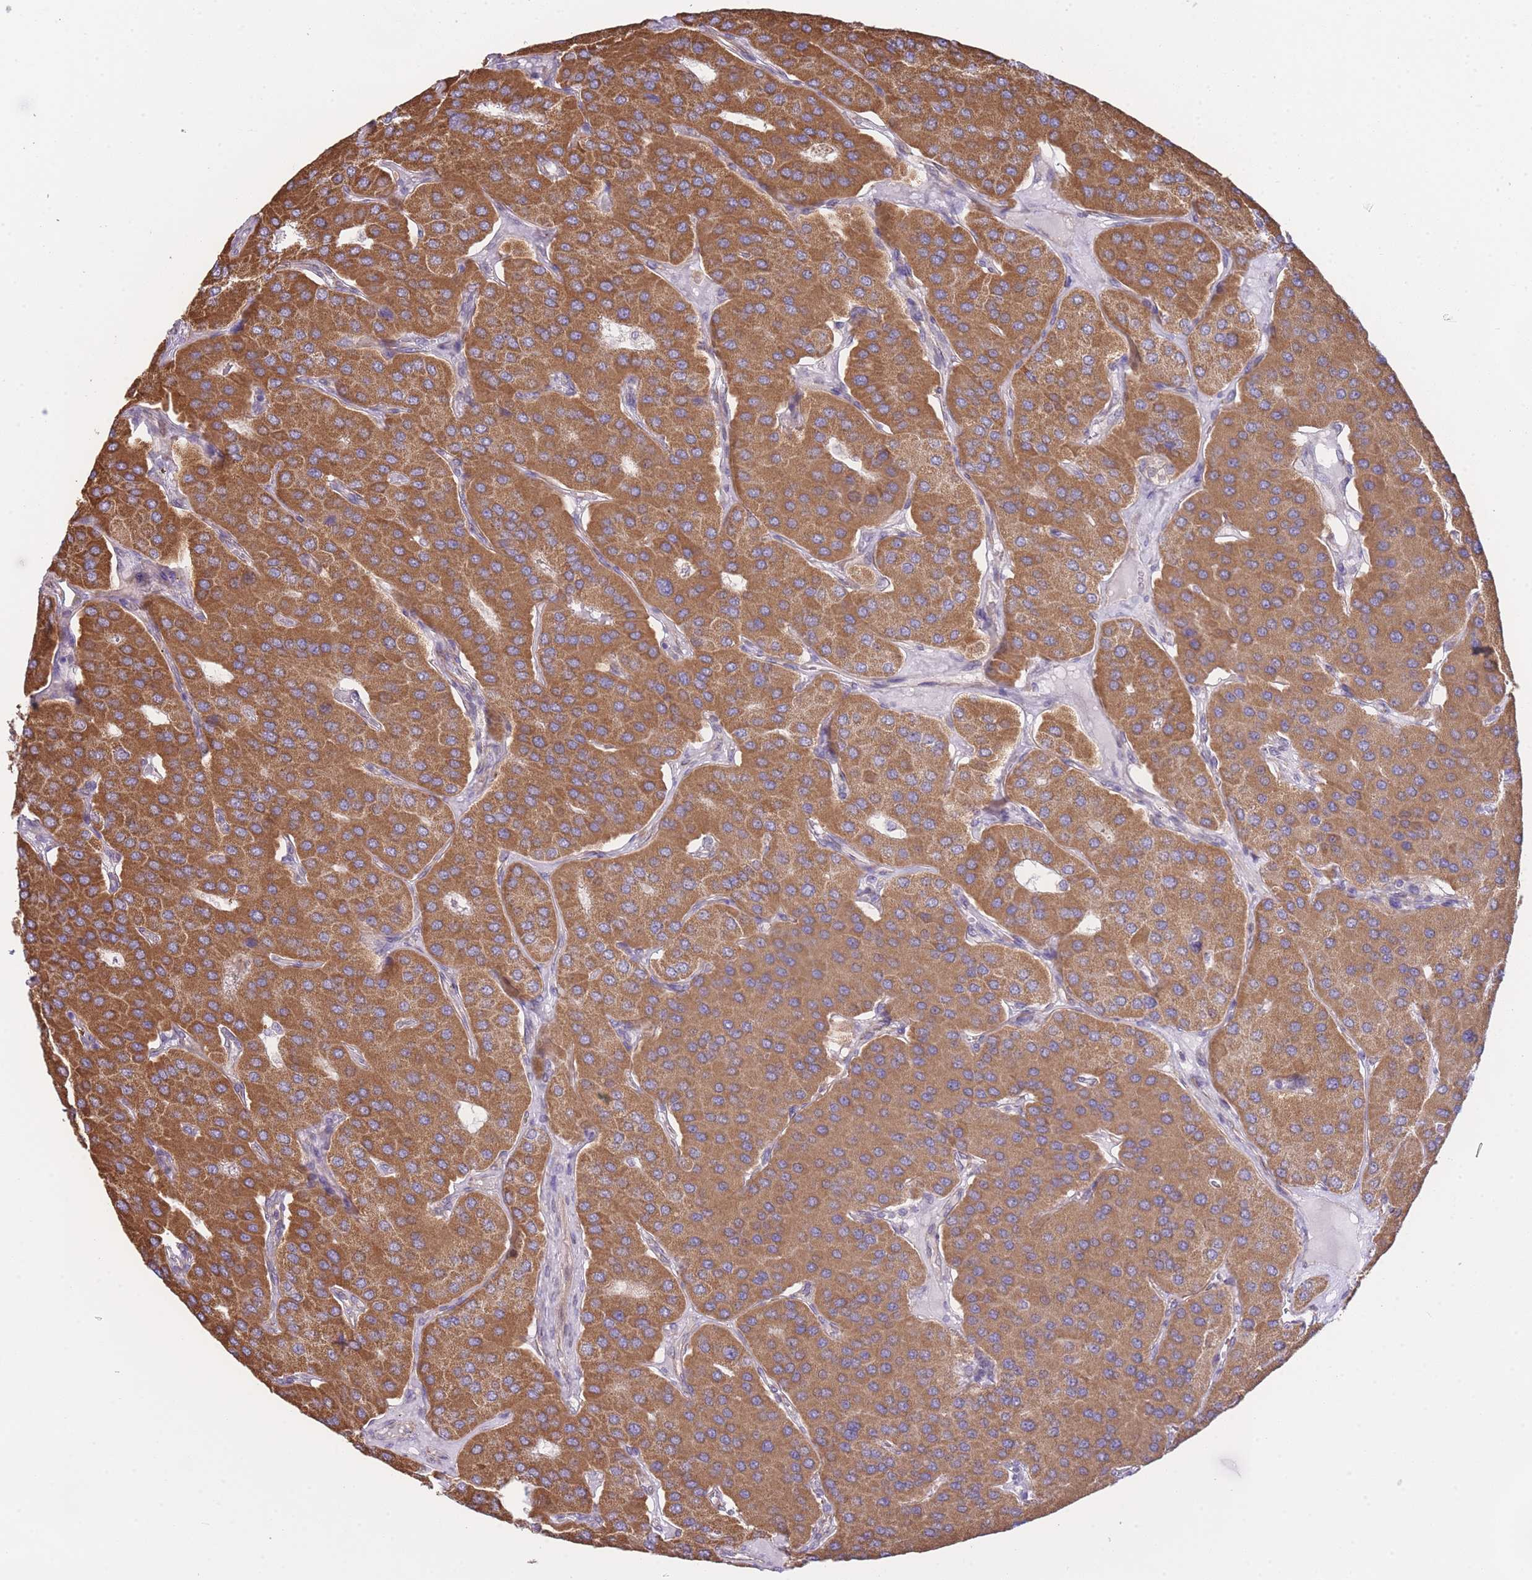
{"staining": {"intensity": "strong", "quantity": ">75%", "location": "cytoplasmic/membranous"}, "tissue": "parathyroid gland", "cell_type": "Glandular cells", "image_type": "normal", "snomed": [{"axis": "morphology", "description": "Normal tissue, NOS"}, {"axis": "morphology", "description": "Adenoma, NOS"}, {"axis": "topography", "description": "Parathyroid gland"}], "caption": "The immunohistochemical stain shows strong cytoplasmic/membranous expression in glandular cells of benign parathyroid gland.", "gene": "CTBP1", "patient": {"sex": "female", "age": 86}}